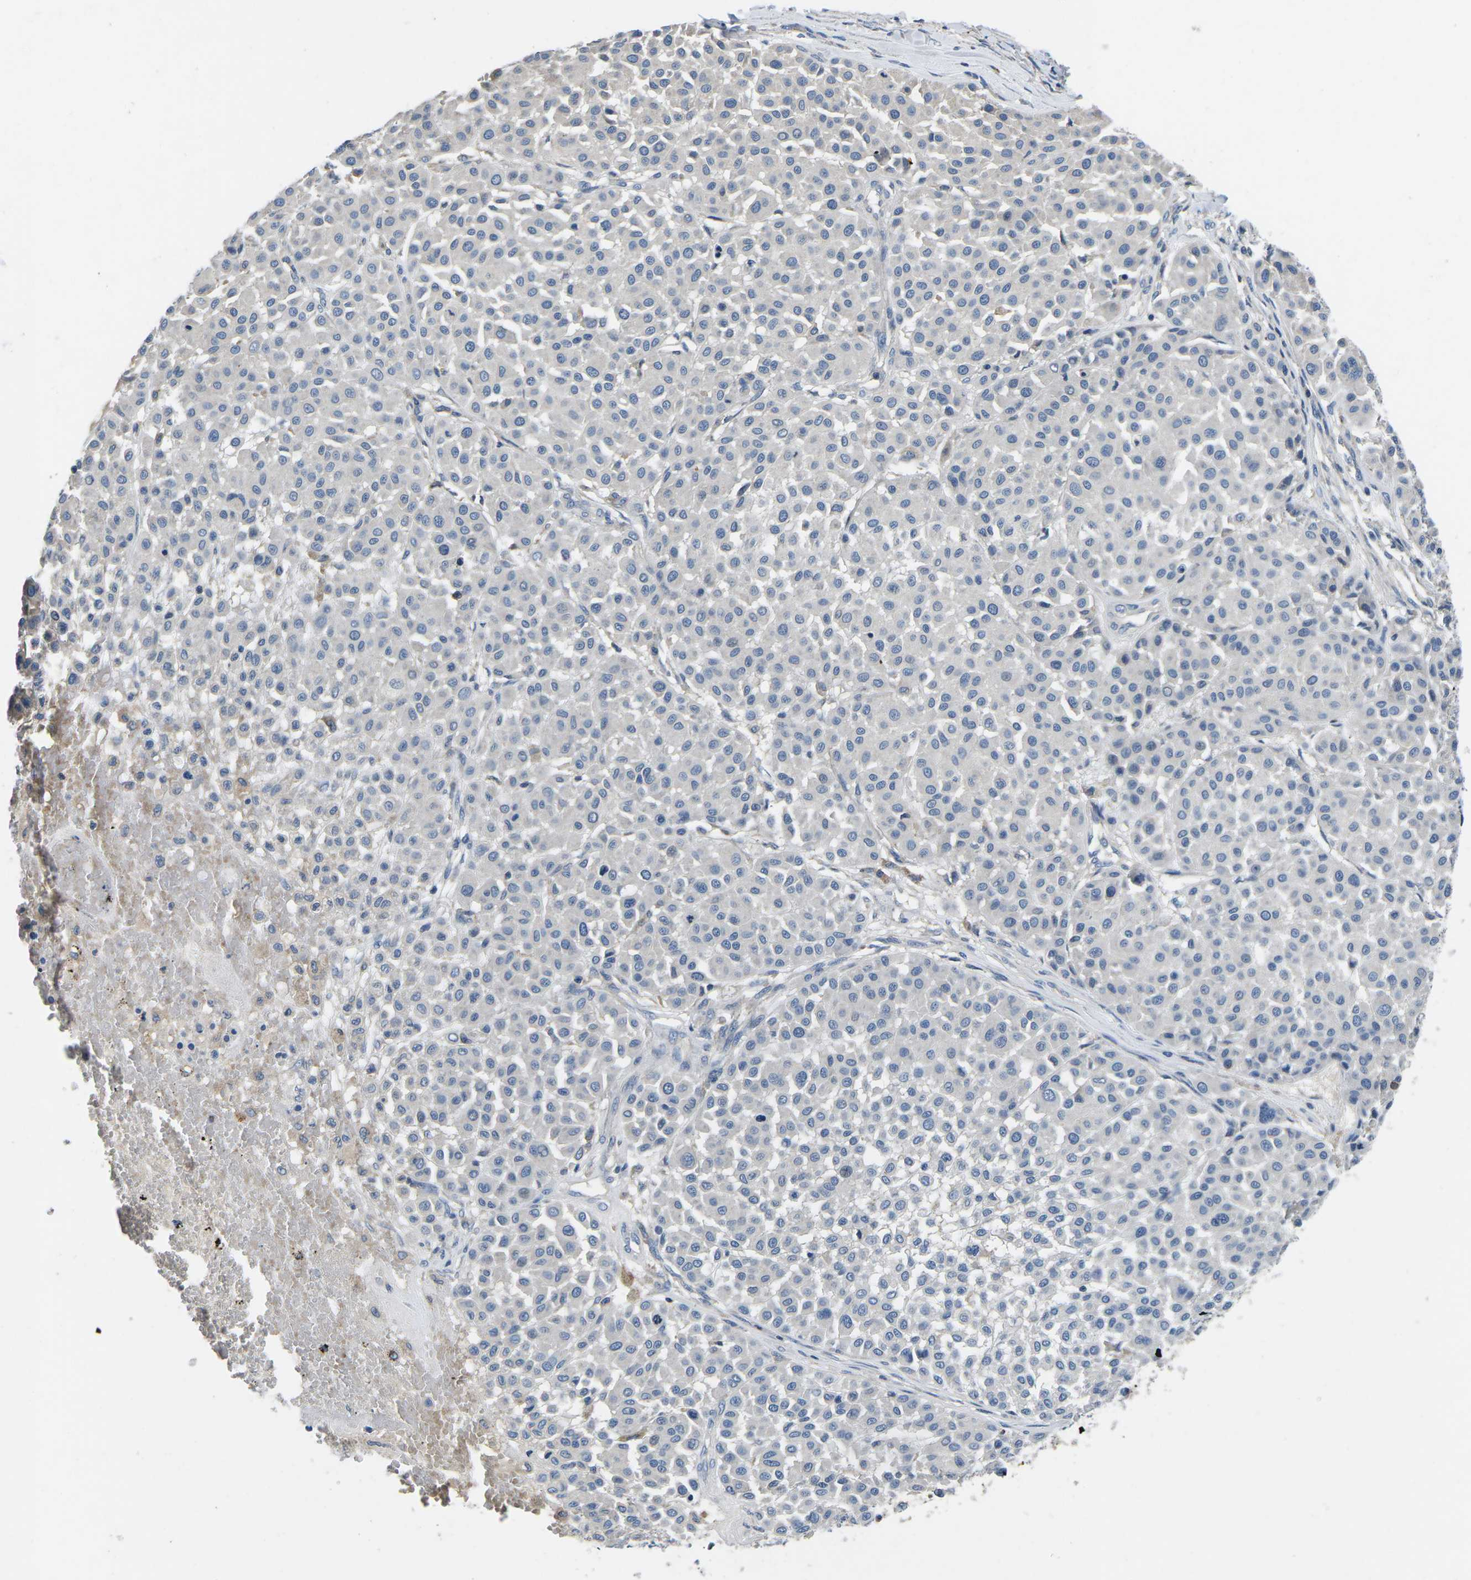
{"staining": {"intensity": "negative", "quantity": "none", "location": "none"}, "tissue": "melanoma", "cell_type": "Tumor cells", "image_type": "cancer", "snomed": [{"axis": "morphology", "description": "Malignant melanoma, Metastatic site"}, {"axis": "topography", "description": "Soft tissue"}], "caption": "Tumor cells are negative for protein expression in human melanoma.", "gene": "PDCD6IP", "patient": {"sex": "male", "age": 41}}